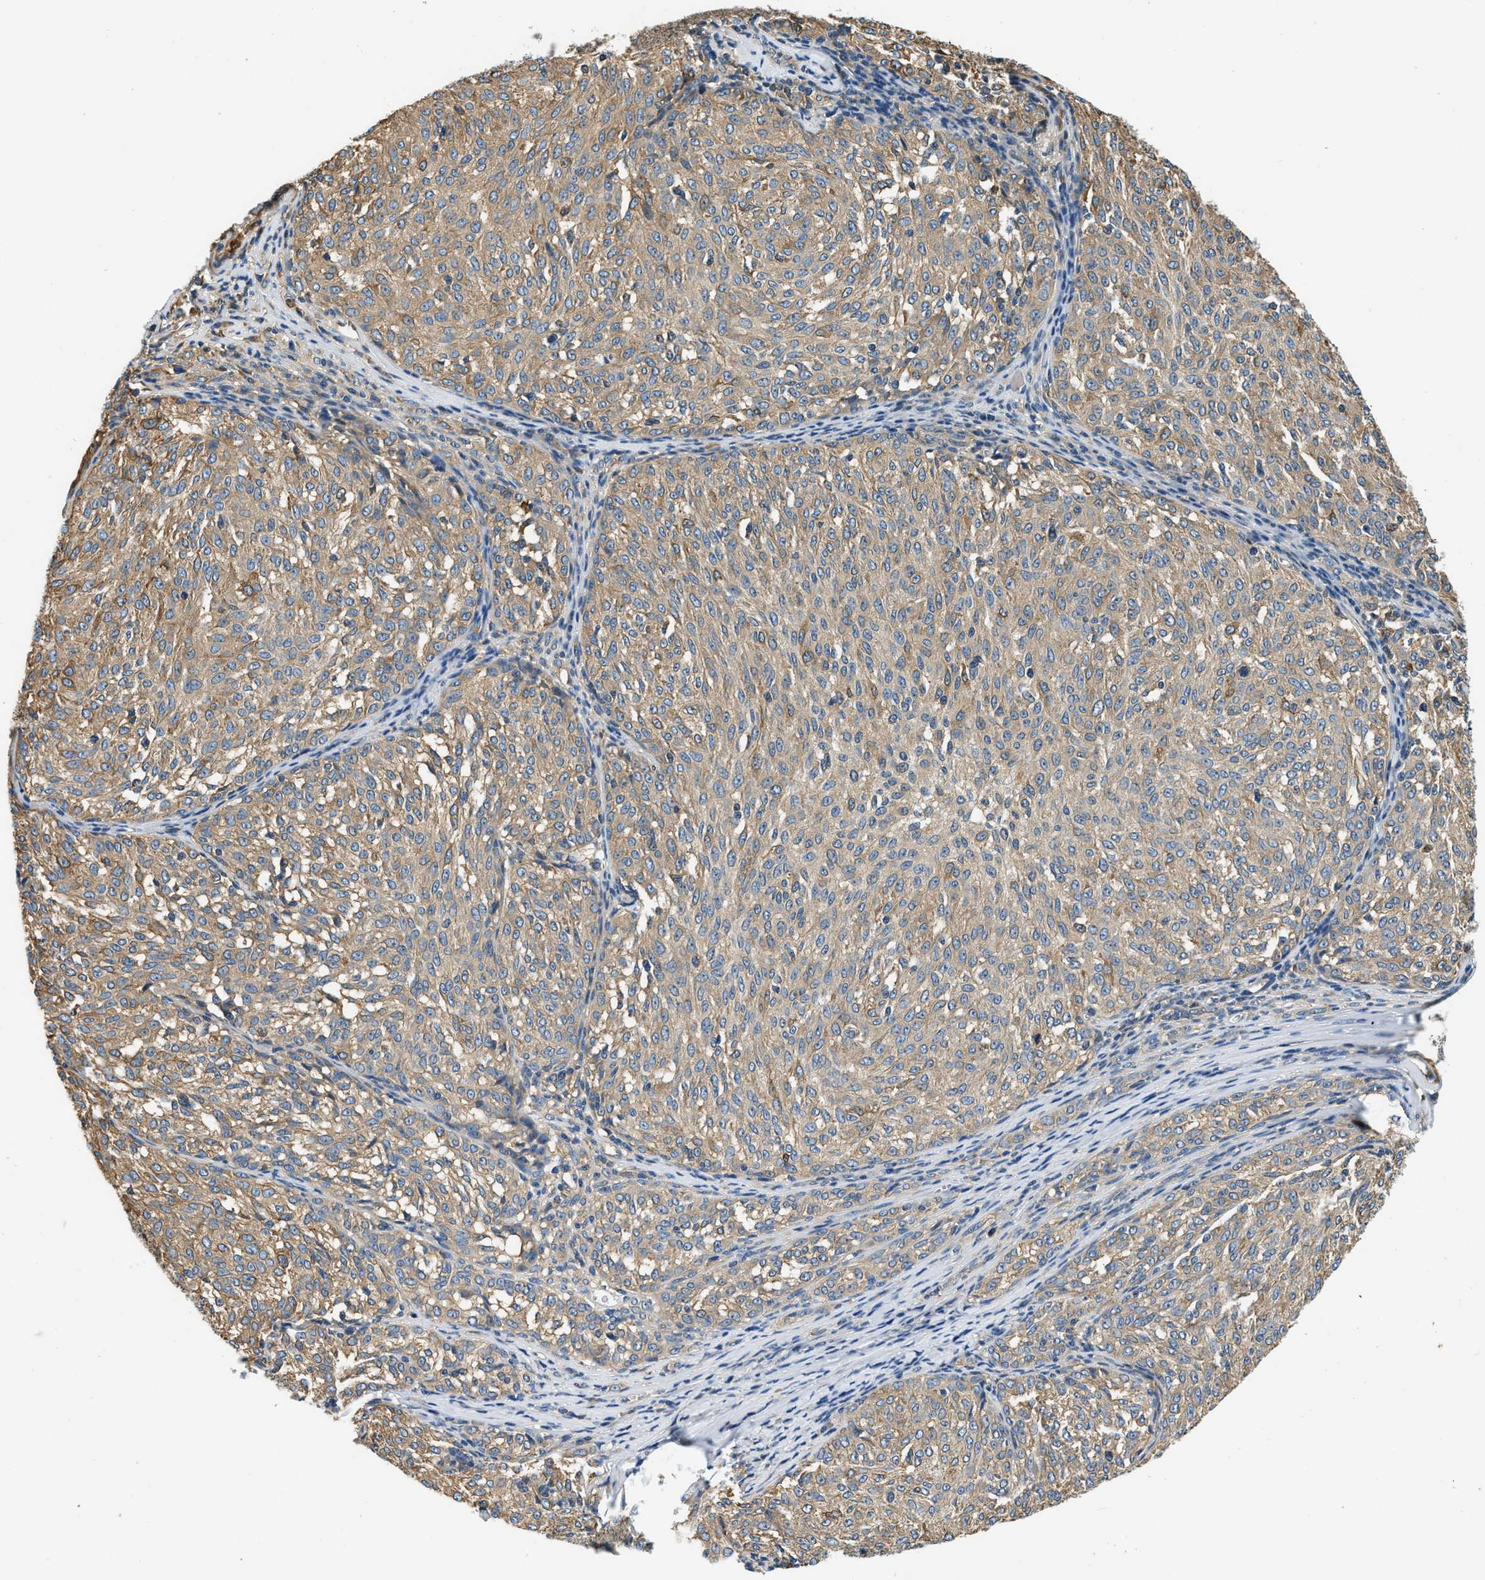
{"staining": {"intensity": "moderate", "quantity": ">75%", "location": "cytoplasmic/membranous"}, "tissue": "melanoma", "cell_type": "Tumor cells", "image_type": "cancer", "snomed": [{"axis": "morphology", "description": "Malignant melanoma, NOS"}, {"axis": "topography", "description": "Skin"}], "caption": "This image displays malignant melanoma stained with immunohistochemistry (IHC) to label a protein in brown. The cytoplasmic/membranous of tumor cells show moderate positivity for the protein. Nuclei are counter-stained blue.", "gene": "PPP2R1B", "patient": {"sex": "female", "age": 72}}